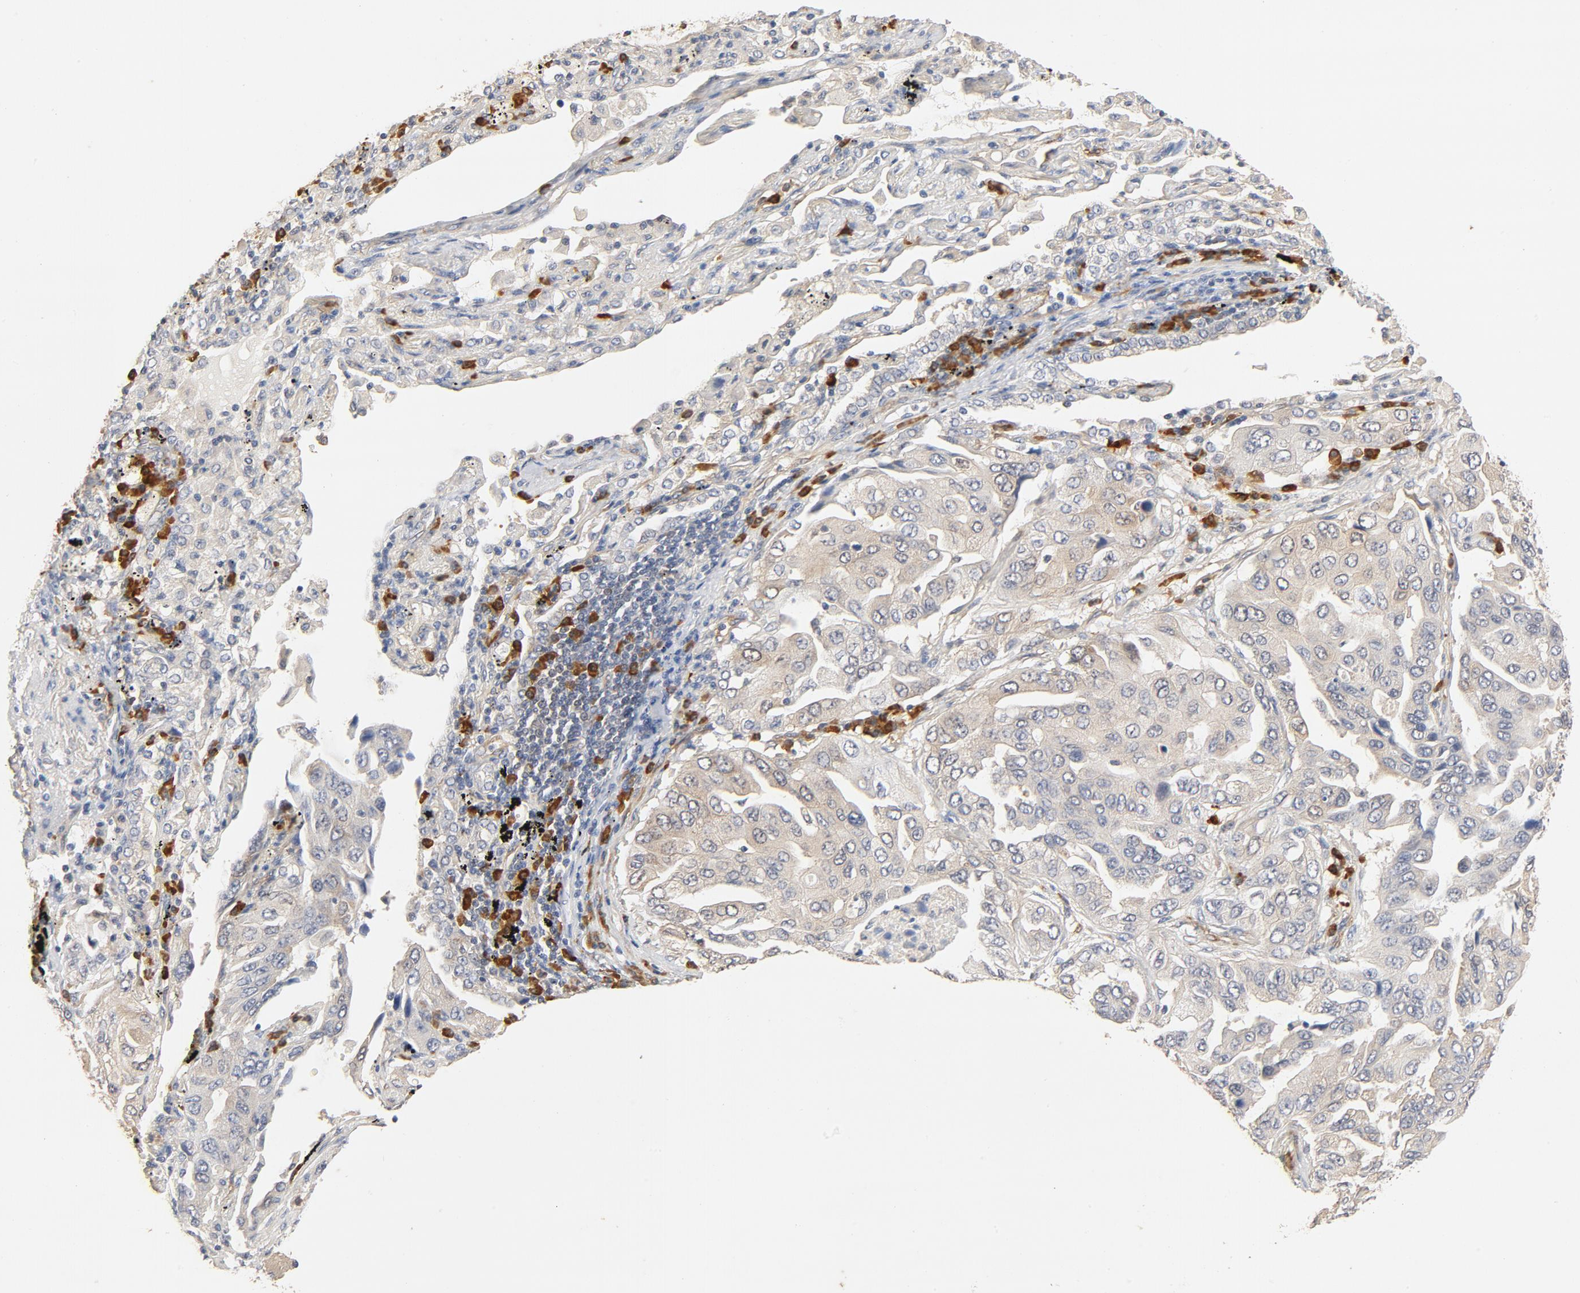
{"staining": {"intensity": "weak", "quantity": ">75%", "location": "cytoplasmic/membranous"}, "tissue": "lung cancer", "cell_type": "Tumor cells", "image_type": "cancer", "snomed": [{"axis": "morphology", "description": "Adenocarcinoma, NOS"}, {"axis": "topography", "description": "Lung"}], "caption": "Immunohistochemistry of human lung cancer (adenocarcinoma) displays low levels of weak cytoplasmic/membranous expression in about >75% of tumor cells.", "gene": "UBE2J1", "patient": {"sex": "female", "age": 65}}